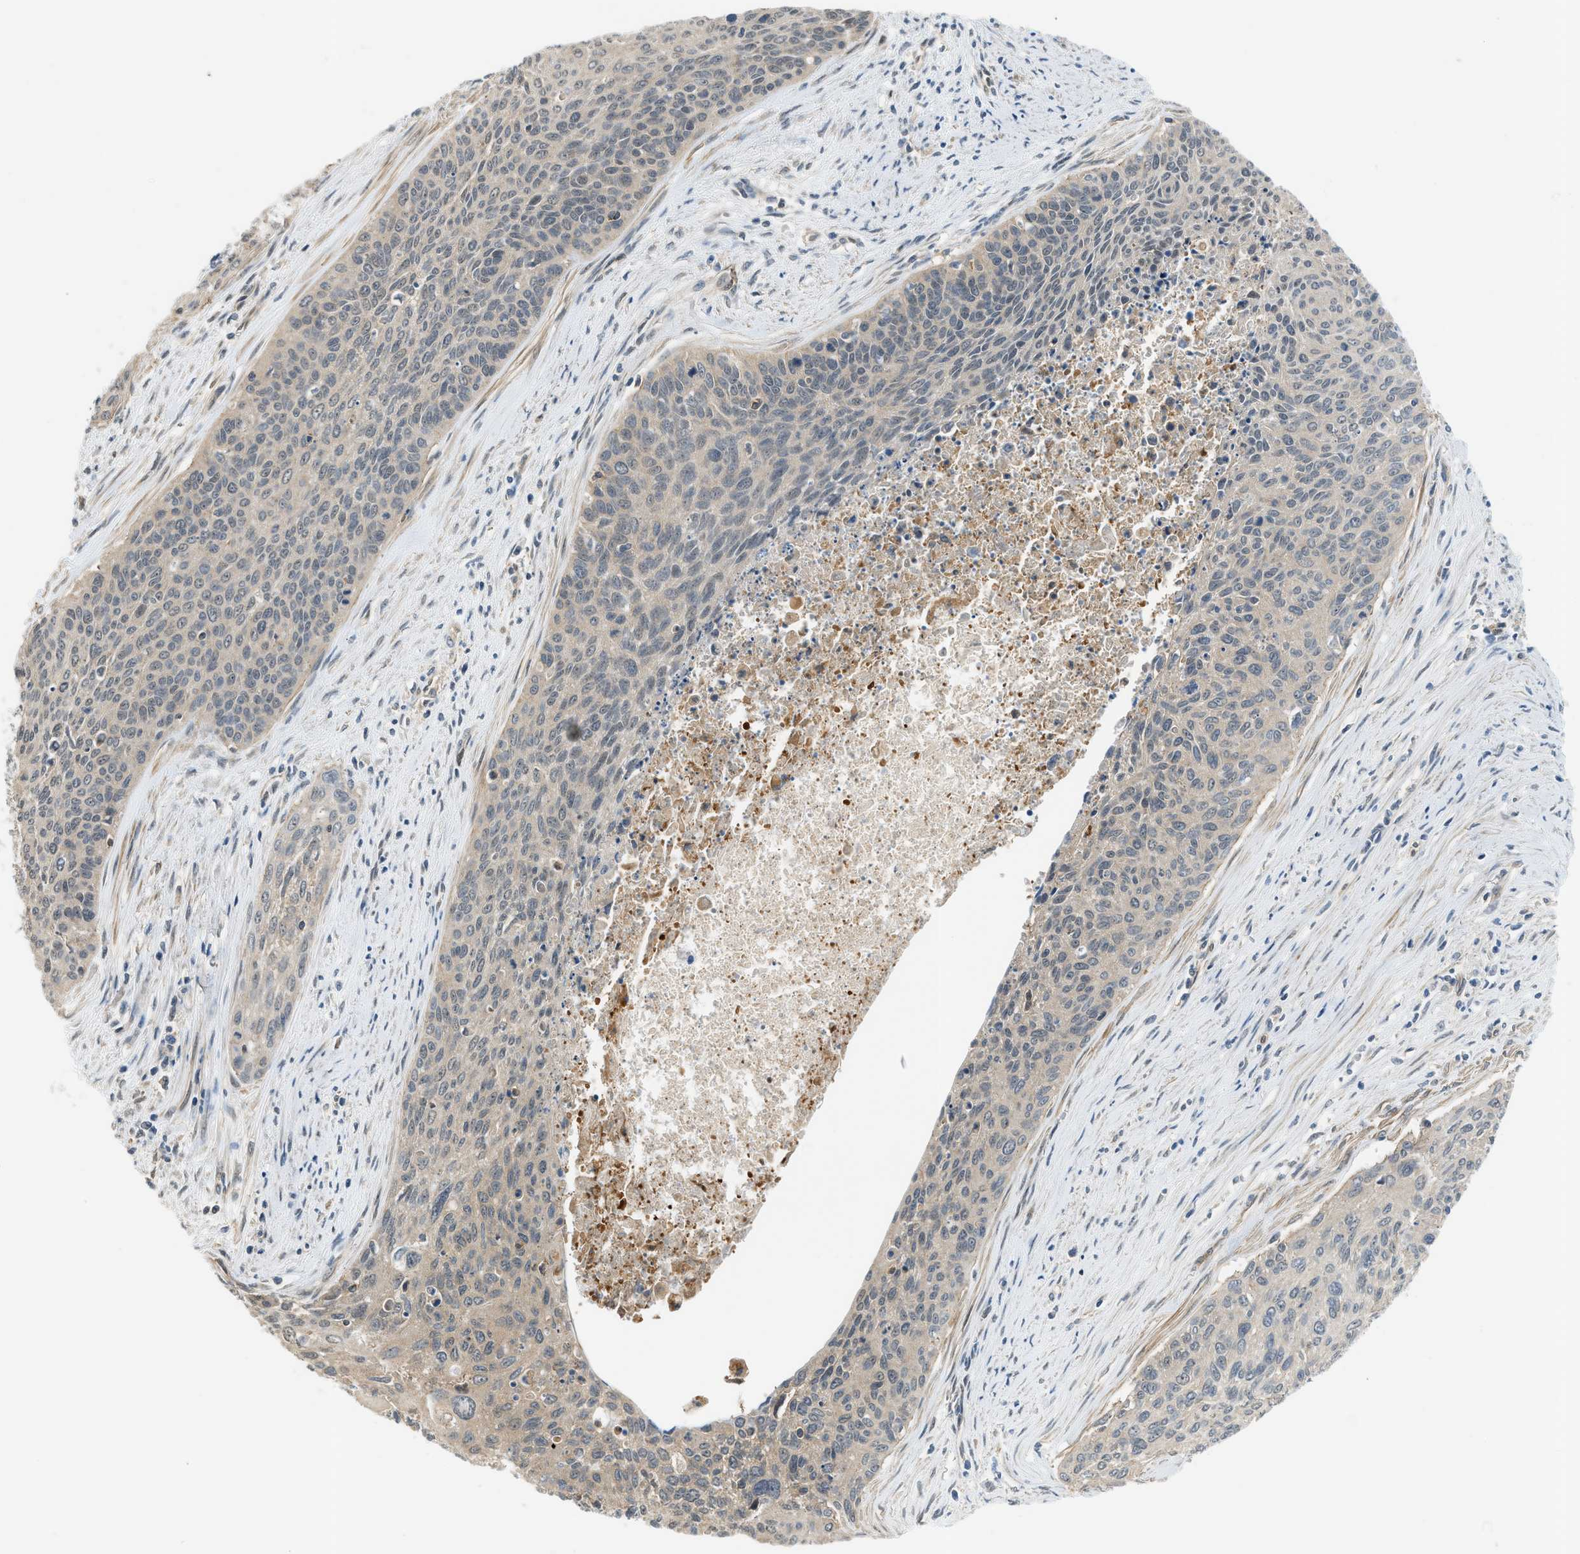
{"staining": {"intensity": "weak", "quantity": ">75%", "location": "cytoplasmic/membranous"}, "tissue": "cervical cancer", "cell_type": "Tumor cells", "image_type": "cancer", "snomed": [{"axis": "morphology", "description": "Squamous cell carcinoma, NOS"}, {"axis": "topography", "description": "Cervix"}], "caption": "The immunohistochemical stain shows weak cytoplasmic/membranous positivity in tumor cells of squamous cell carcinoma (cervical) tissue.", "gene": "CBLB", "patient": {"sex": "female", "age": 55}}